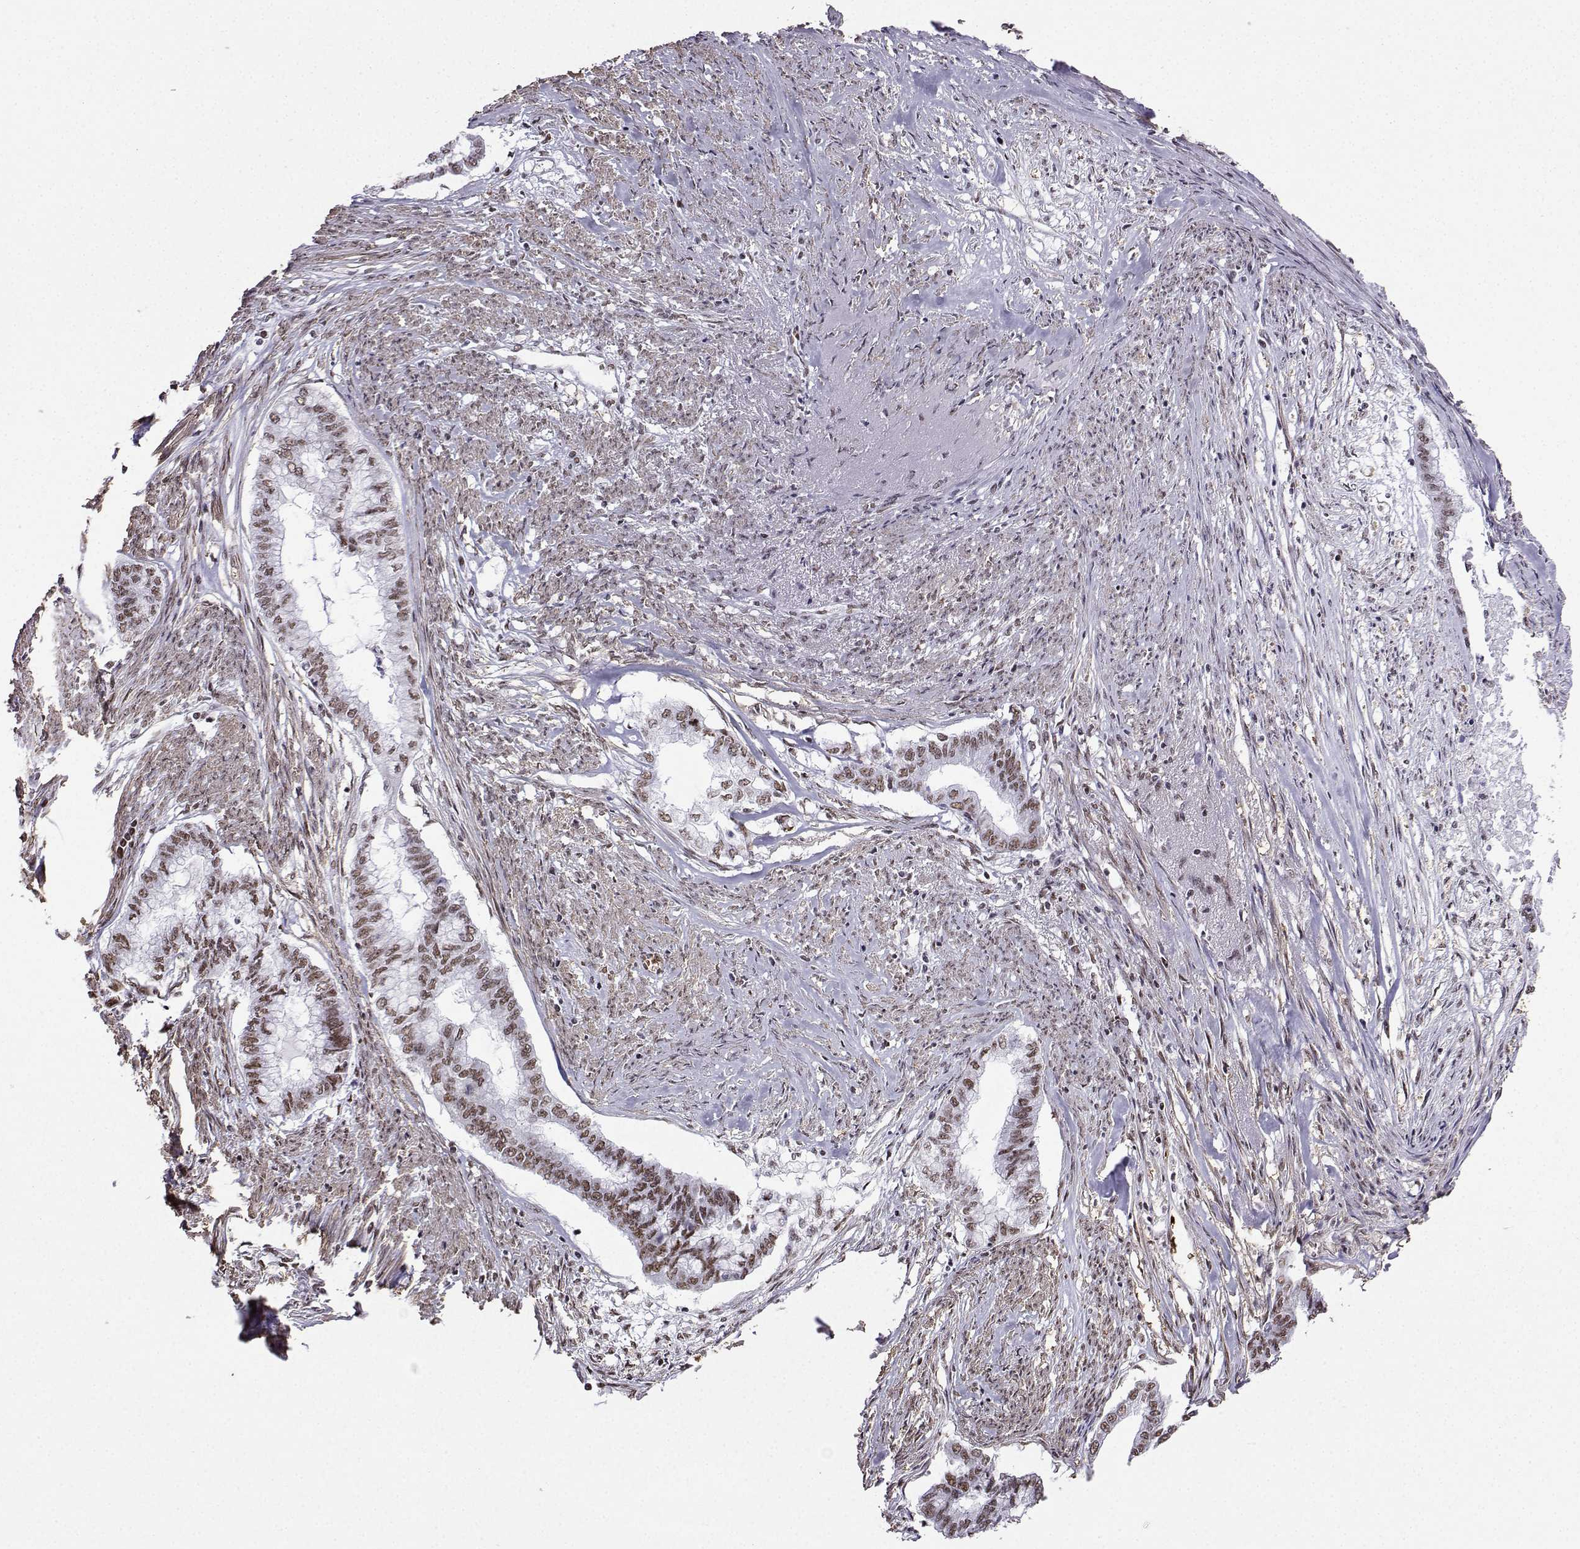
{"staining": {"intensity": "moderate", "quantity": "<25%", "location": "nuclear"}, "tissue": "endometrial cancer", "cell_type": "Tumor cells", "image_type": "cancer", "snomed": [{"axis": "morphology", "description": "Adenocarcinoma, NOS"}, {"axis": "topography", "description": "Endometrium"}], "caption": "Moderate nuclear staining is identified in about <25% of tumor cells in adenocarcinoma (endometrial).", "gene": "CCNK", "patient": {"sex": "female", "age": 79}}